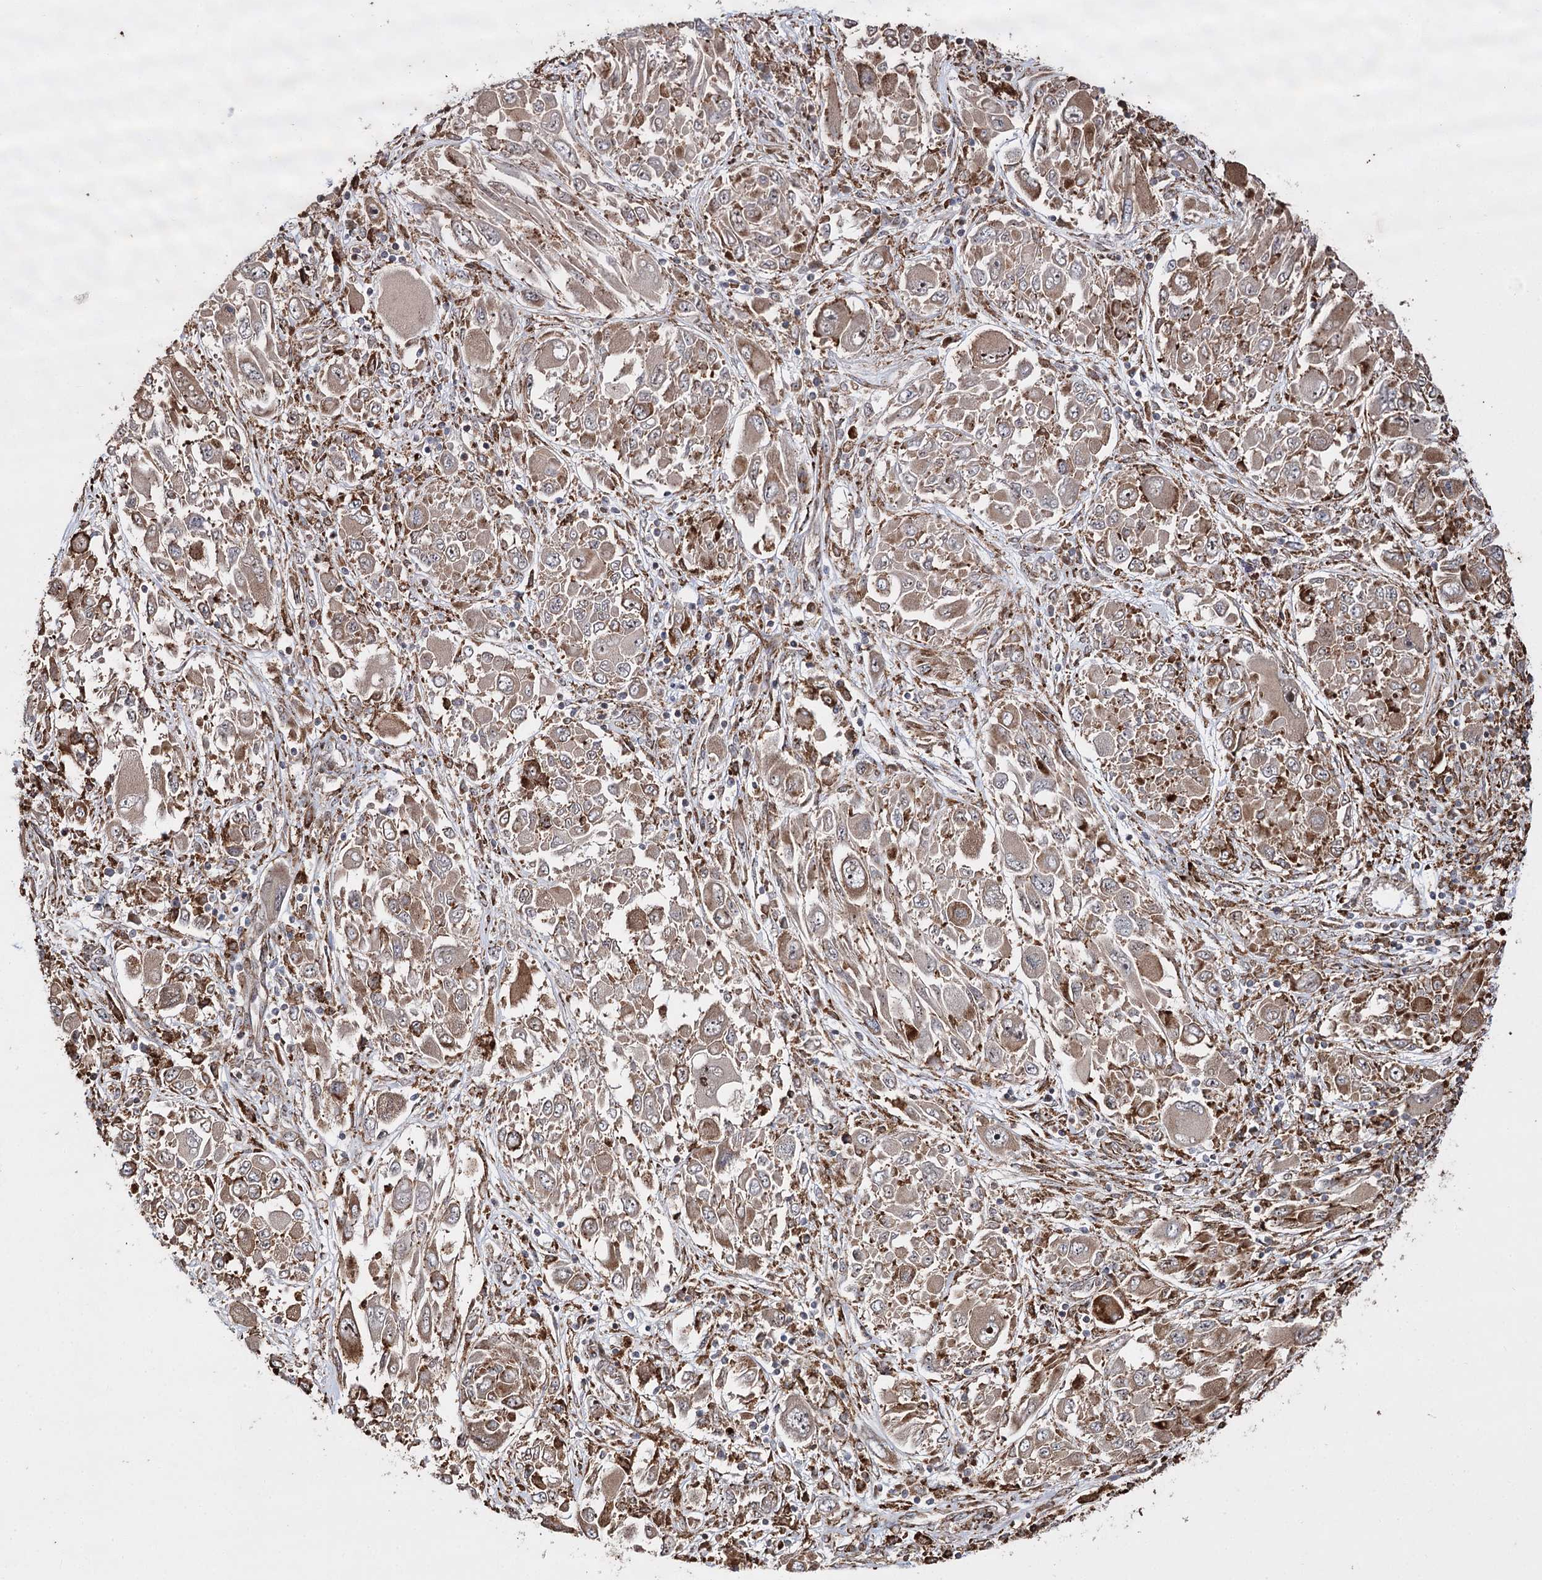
{"staining": {"intensity": "moderate", "quantity": ">75%", "location": "cytoplasmic/membranous"}, "tissue": "melanoma", "cell_type": "Tumor cells", "image_type": "cancer", "snomed": [{"axis": "morphology", "description": "Malignant melanoma, NOS"}, {"axis": "topography", "description": "Skin"}], "caption": "A micrograph of human malignant melanoma stained for a protein reveals moderate cytoplasmic/membranous brown staining in tumor cells.", "gene": "FANCL", "patient": {"sex": "female", "age": 91}}